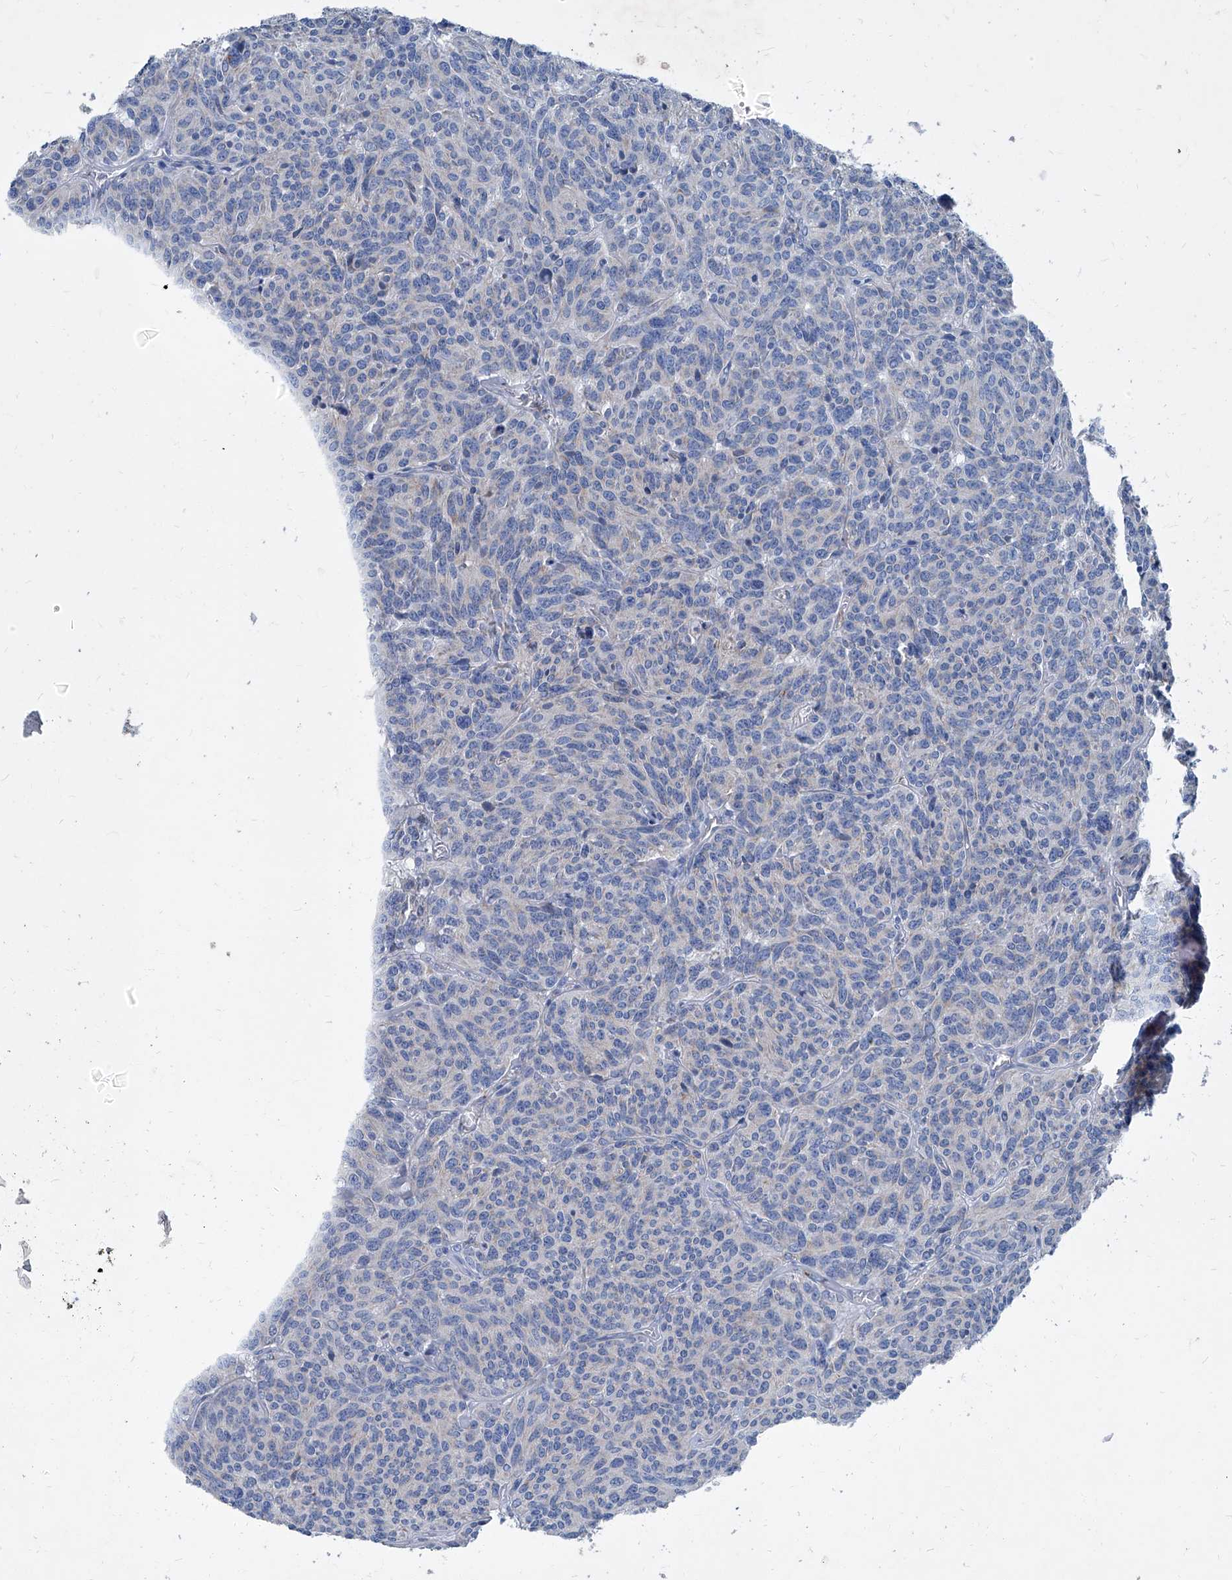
{"staining": {"intensity": "negative", "quantity": "none", "location": "none"}, "tissue": "carcinoid", "cell_type": "Tumor cells", "image_type": "cancer", "snomed": [{"axis": "morphology", "description": "Carcinoid, malignant, NOS"}, {"axis": "topography", "description": "Lung"}], "caption": "Protein analysis of malignant carcinoid reveals no significant expression in tumor cells. (Stains: DAB (3,3'-diaminobenzidine) immunohistochemistry with hematoxylin counter stain, Microscopy: brightfield microscopy at high magnification).", "gene": "MTARC1", "patient": {"sex": "female", "age": 46}}